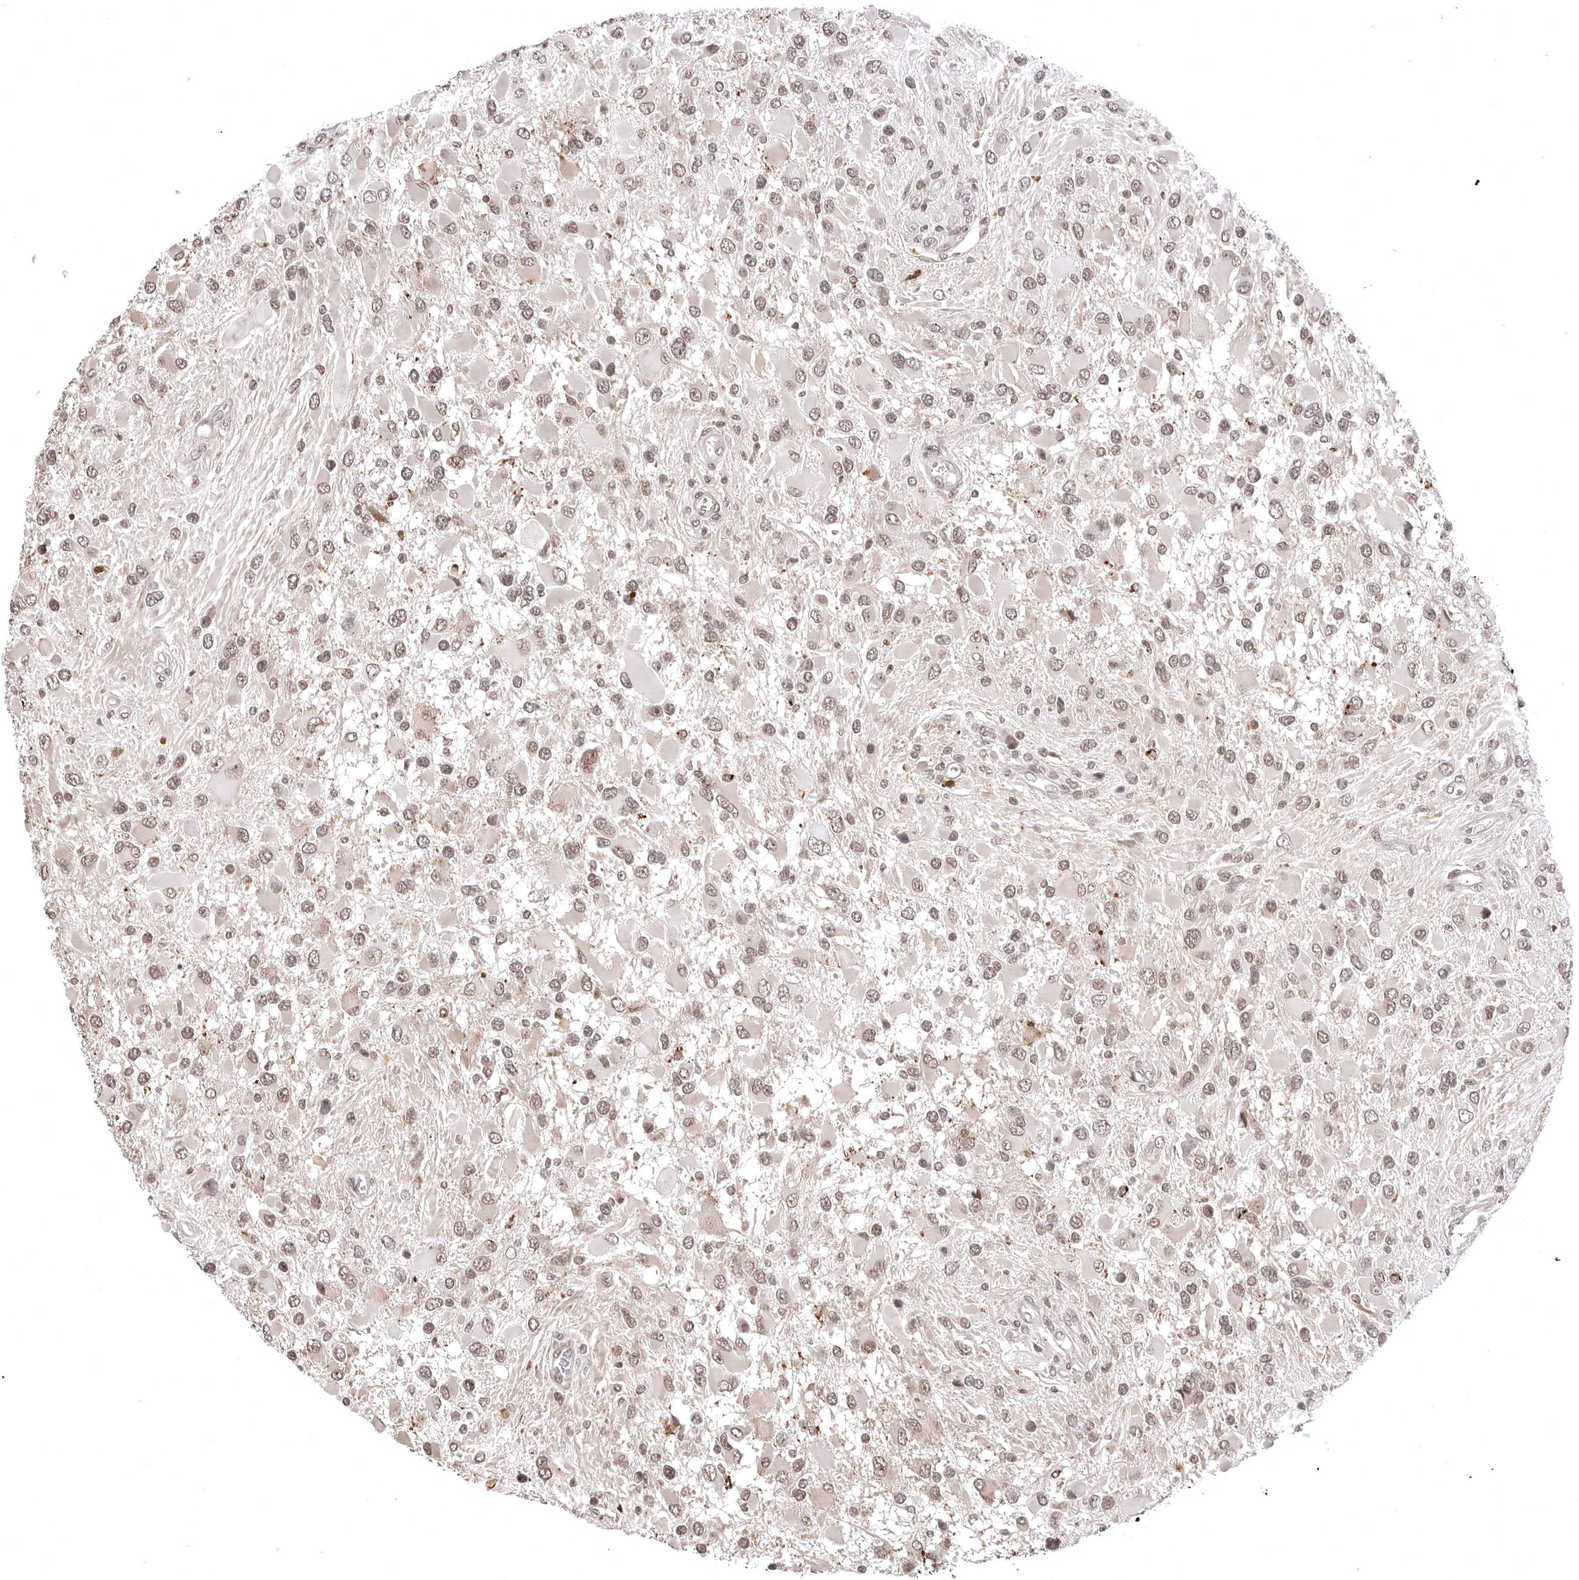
{"staining": {"intensity": "moderate", "quantity": ">75%", "location": "nuclear"}, "tissue": "glioma", "cell_type": "Tumor cells", "image_type": "cancer", "snomed": [{"axis": "morphology", "description": "Glioma, malignant, High grade"}, {"axis": "topography", "description": "Brain"}], "caption": "Glioma stained for a protein shows moderate nuclear positivity in tumor cells.", "gene": "PHF3", "patient": {"sex": "male", "age": 53}}